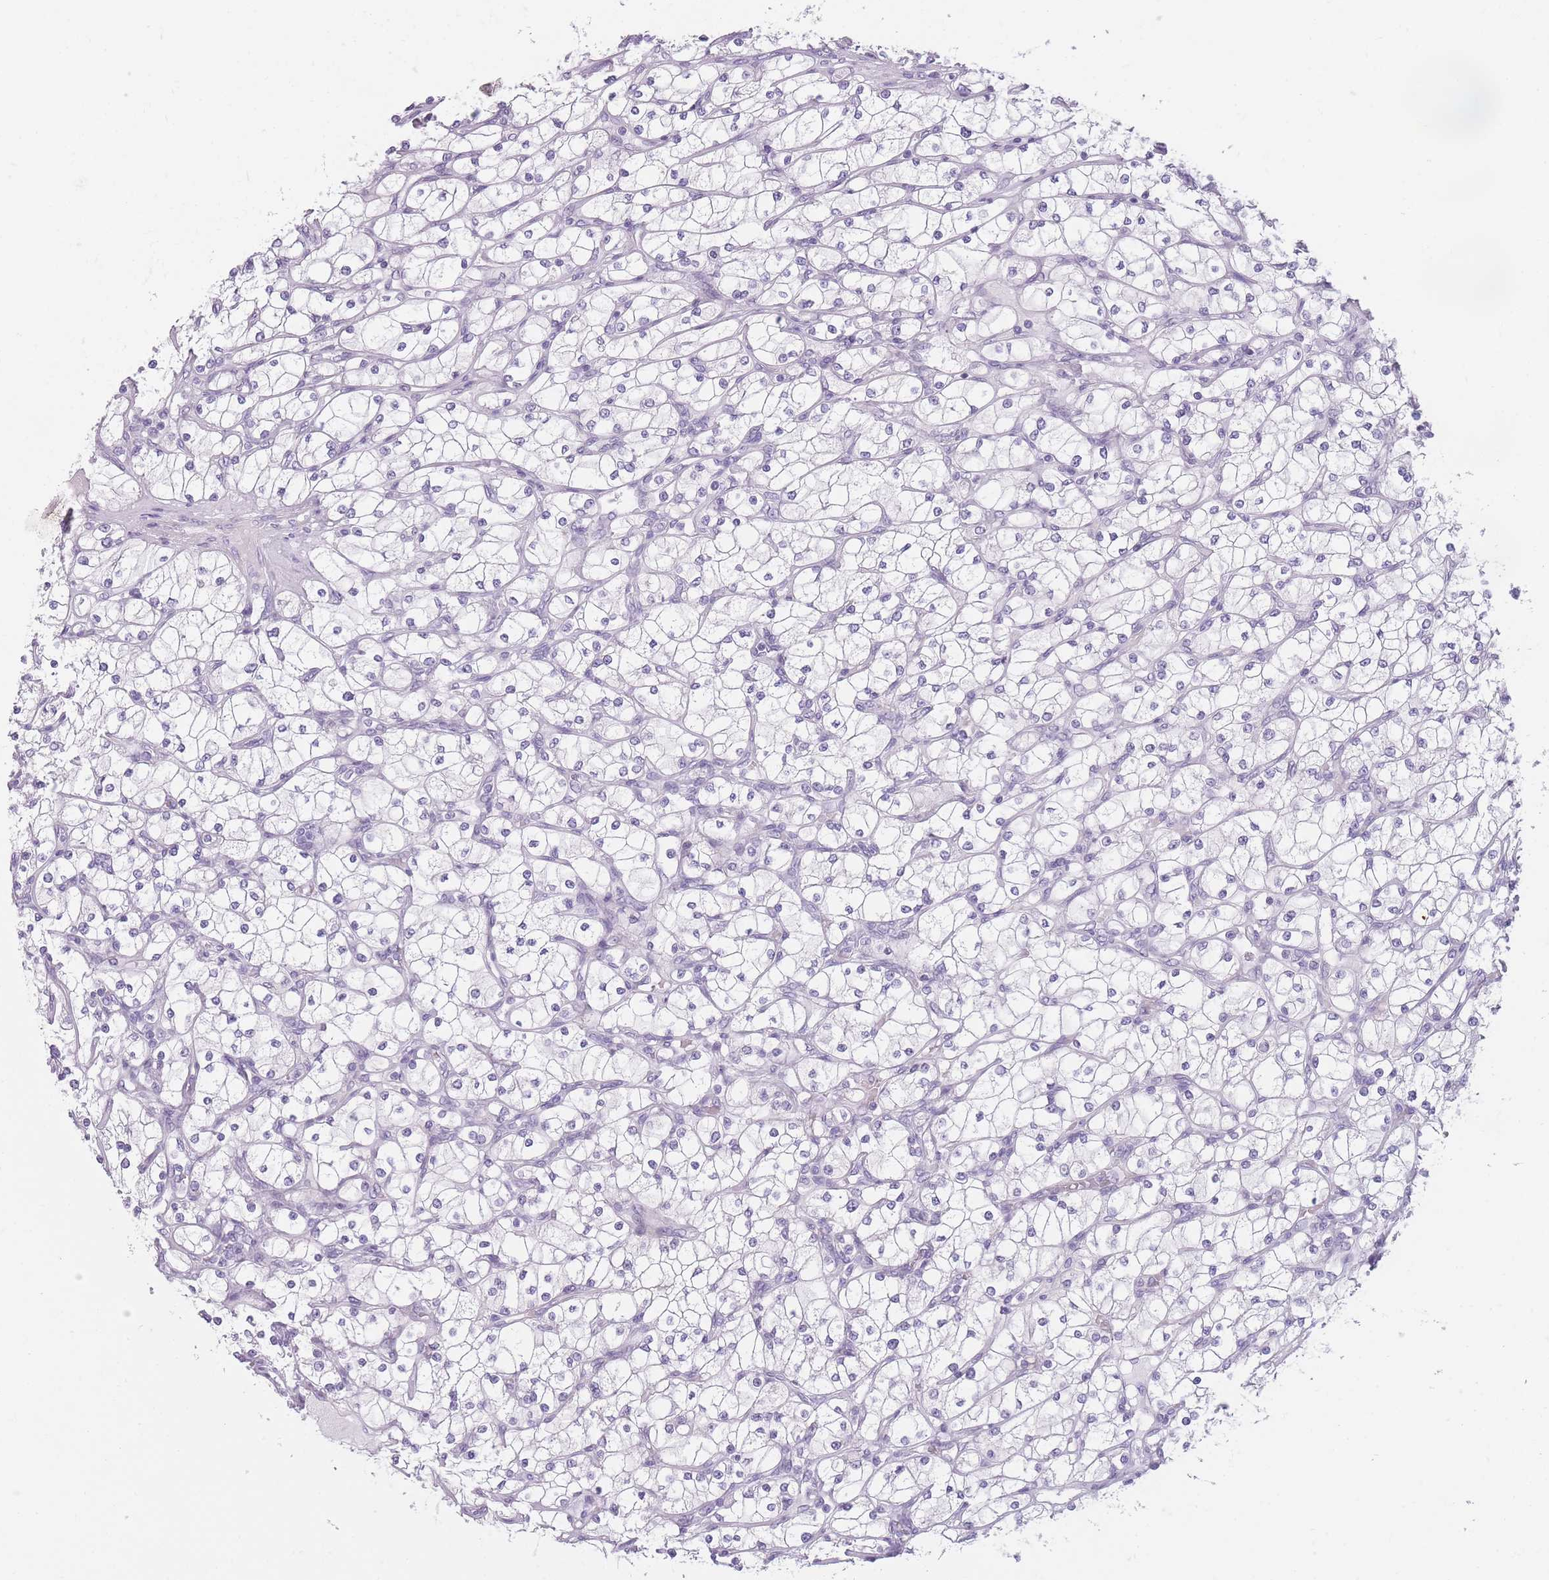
{"staining": {"intensity": "negative", "quantity": "none", "location": "none"}, "tissue": "renal cancer", "cell_type": "Tumor cells", "image_type": "cancer", "snomed": [{"axis": "morphology", "description": "Adenocarcinoma, NOS"}, {"axis": "topography", "description": "Kidney"}], "caption": "A micrograph of adenocarcinoma (renal) stained for a protein demonstrates no brown staining in tumor cells.", "gene": "TMEM236", "patient": {"sex": "male", "age": 80}}